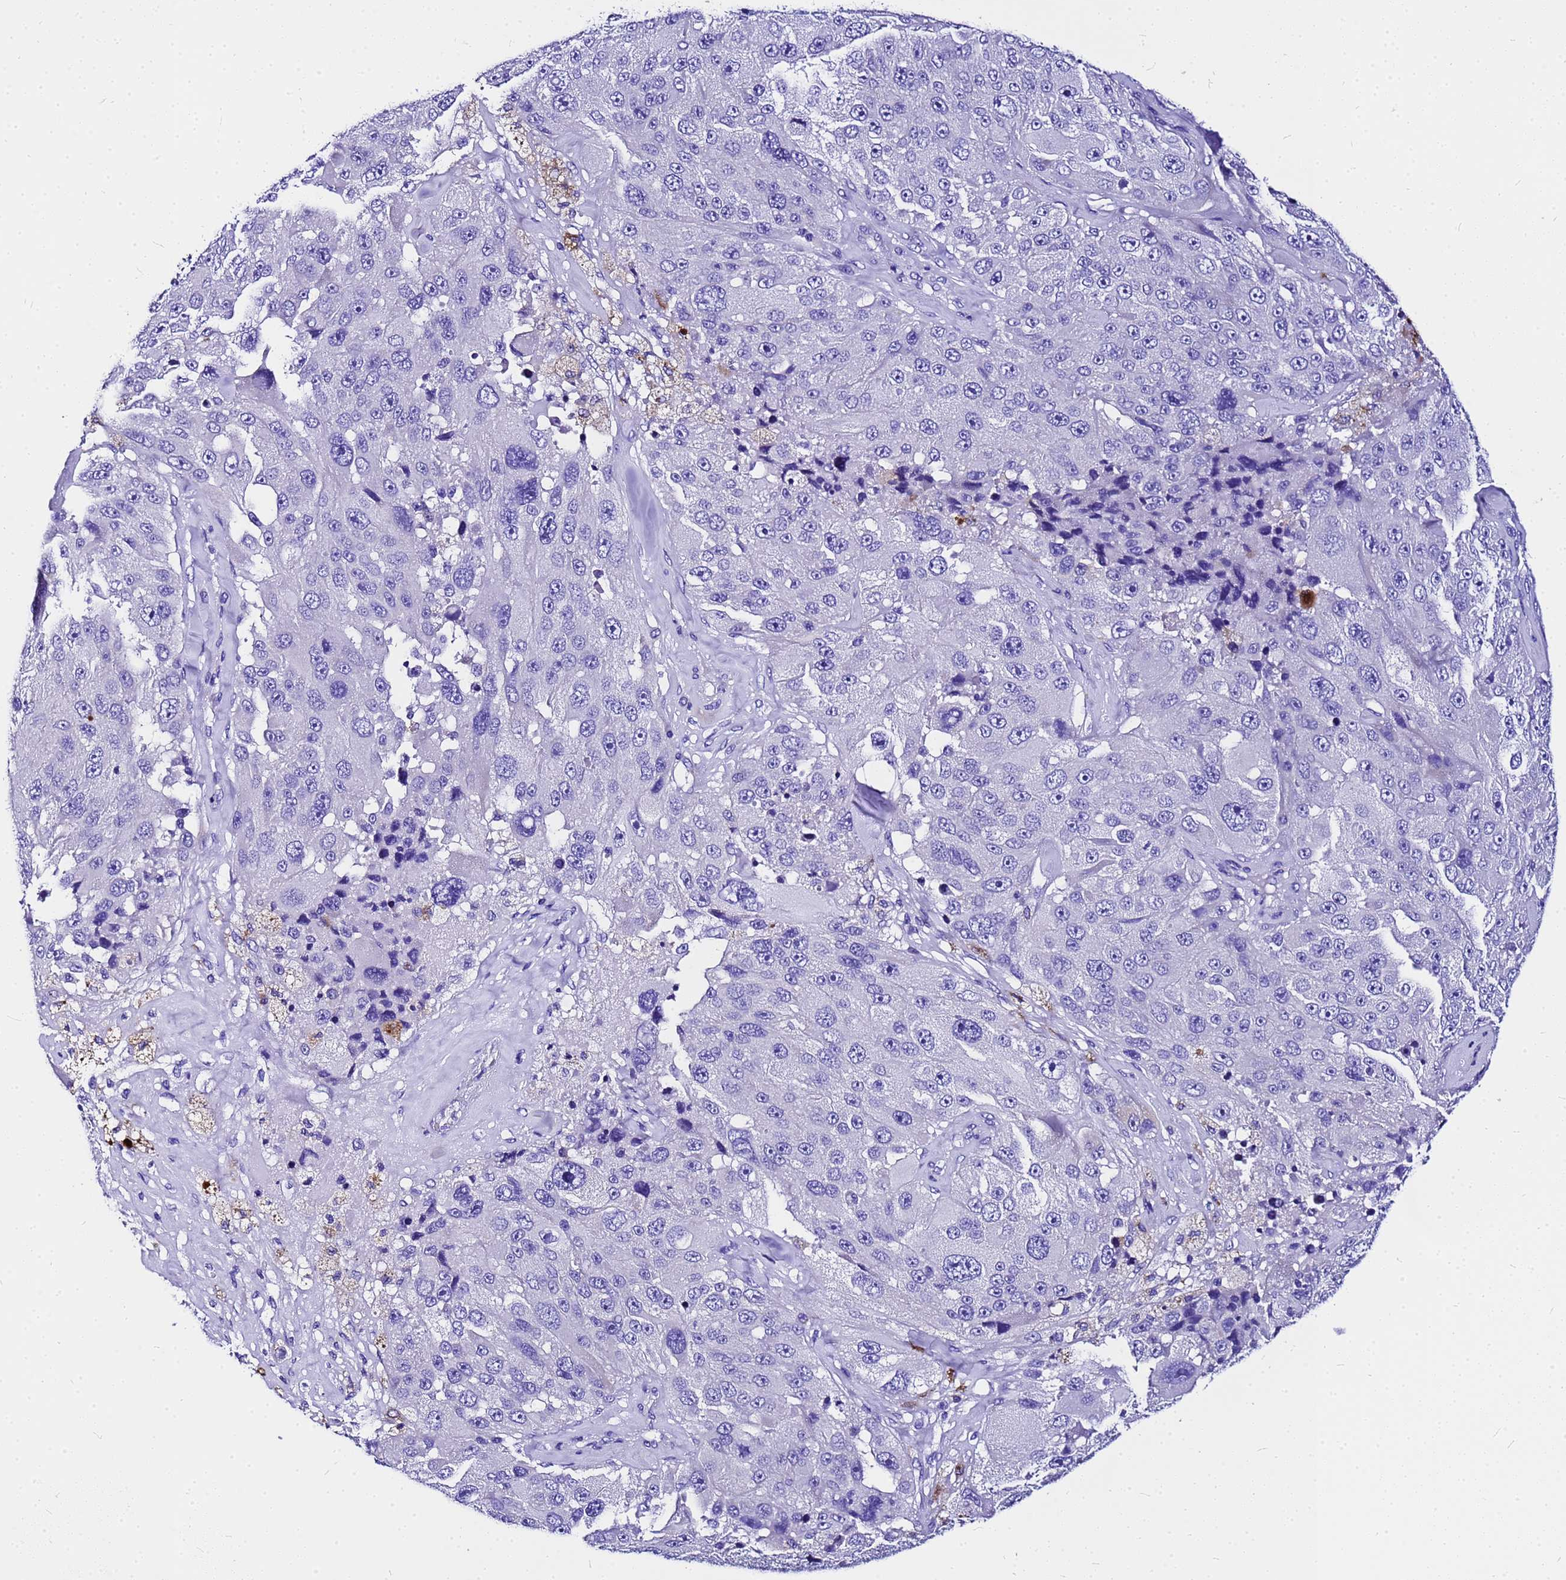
{"staining": {"intensity": "negative", "quantity": "none", "location": "none"}, "tissue": "melanoma", "cell_type": "Tumor cells", "image_type": "cancer", "snomed": [{"axis": "morphology", "description": "Malignant melanoma, Metastatic site"}, {"axis": "topography", "description": "Lymph node"}], "caption": "This is a micrograph of immunohistochemistry staining of melanoma, which shows no staining in tumor cells.", "gene": "HERC4", "patient": {"sex": "male", "age": 62}}